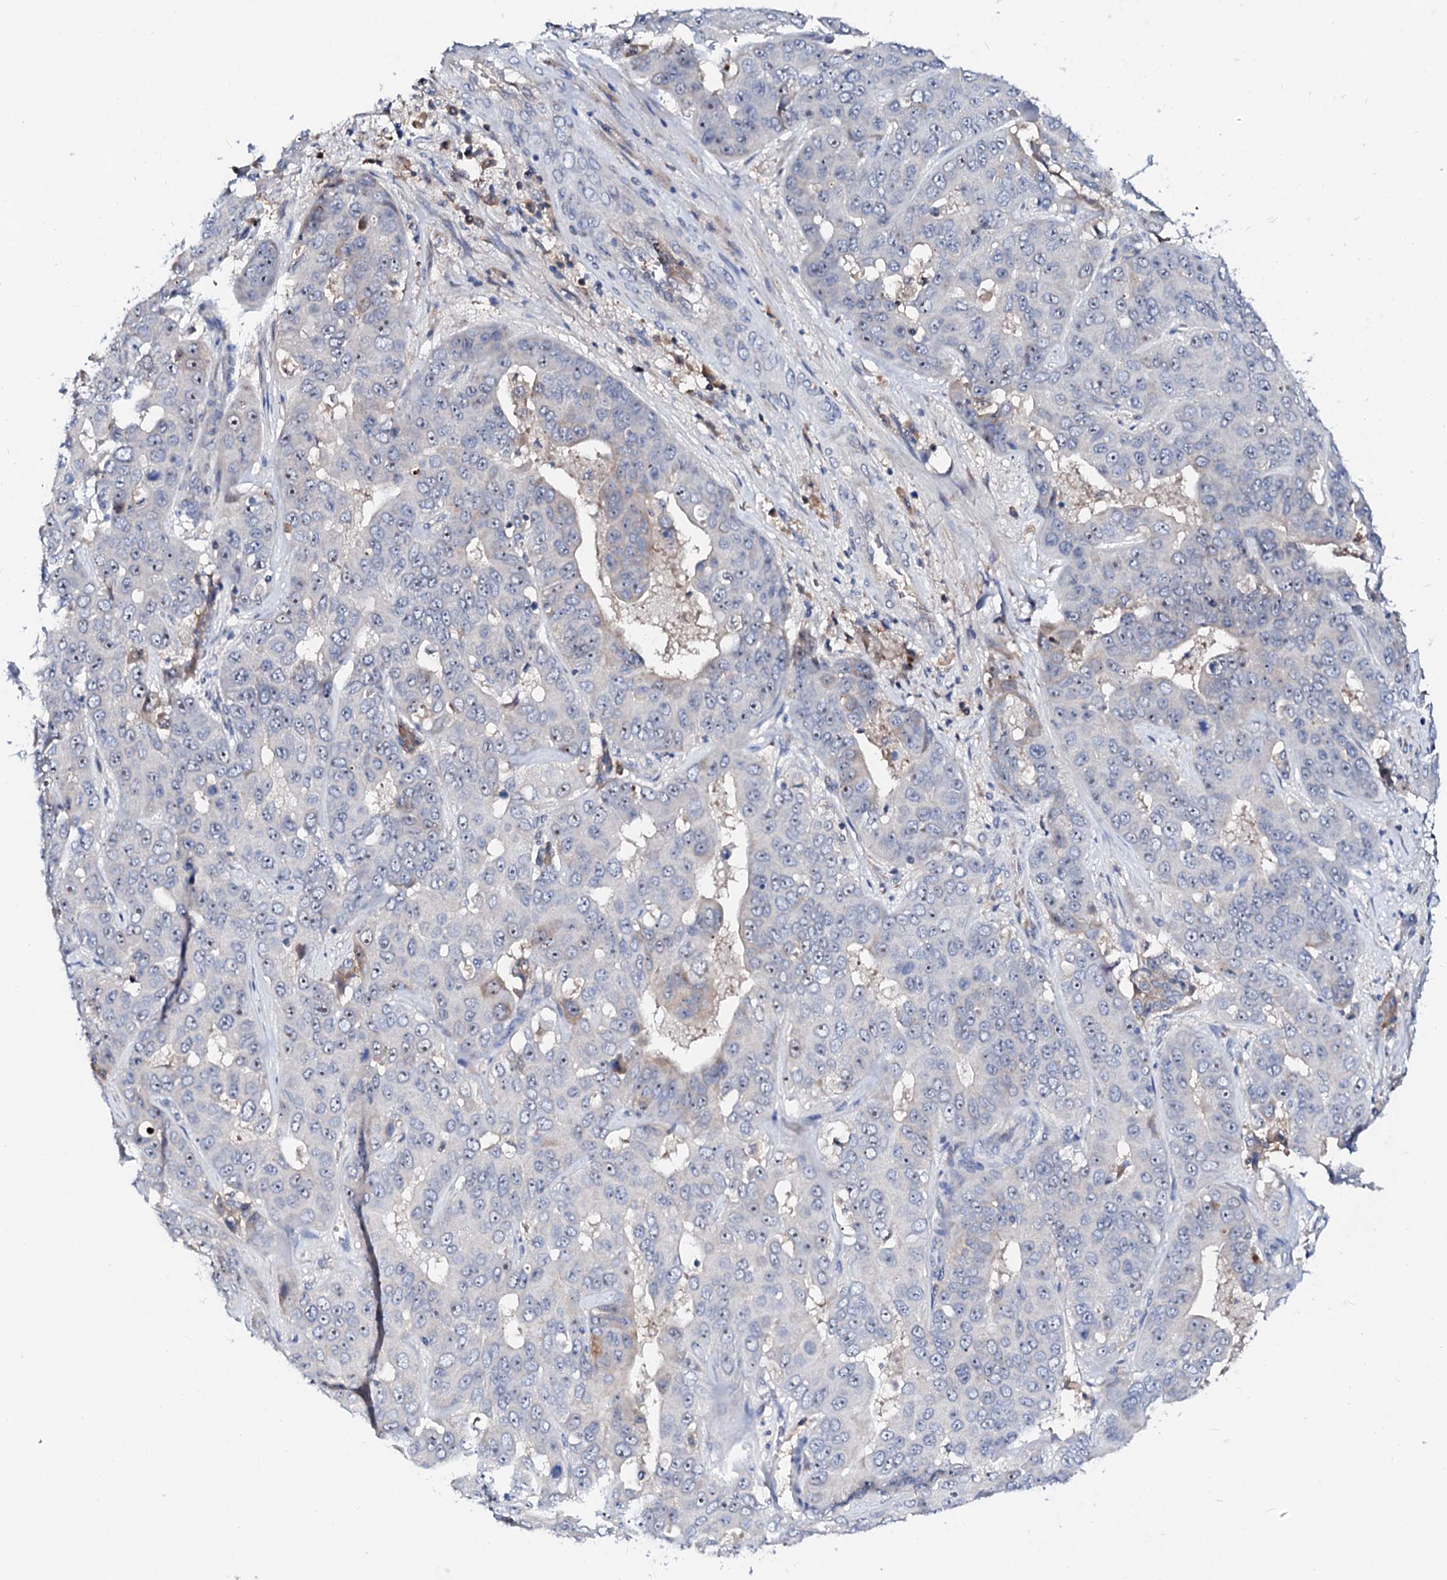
{"staining": {"intensity": "negative", "quantity": "none", "location": "none"}, "tissue": "liver cancer", "cell_type": "Tumor cells", "image_type": "cancer", "snomed": [{"axis": "morphology", "description": "Cholangiocarcinoma"}, {"axis": "topography", "description": "Liver"}], "caption": "Human liver cholangiocarcinoma stained for a protein using immunohistochemistry shows no staining in tumor cells.", "gene": "BTBD16", "patient": {"sex": "female", "age": 52}}